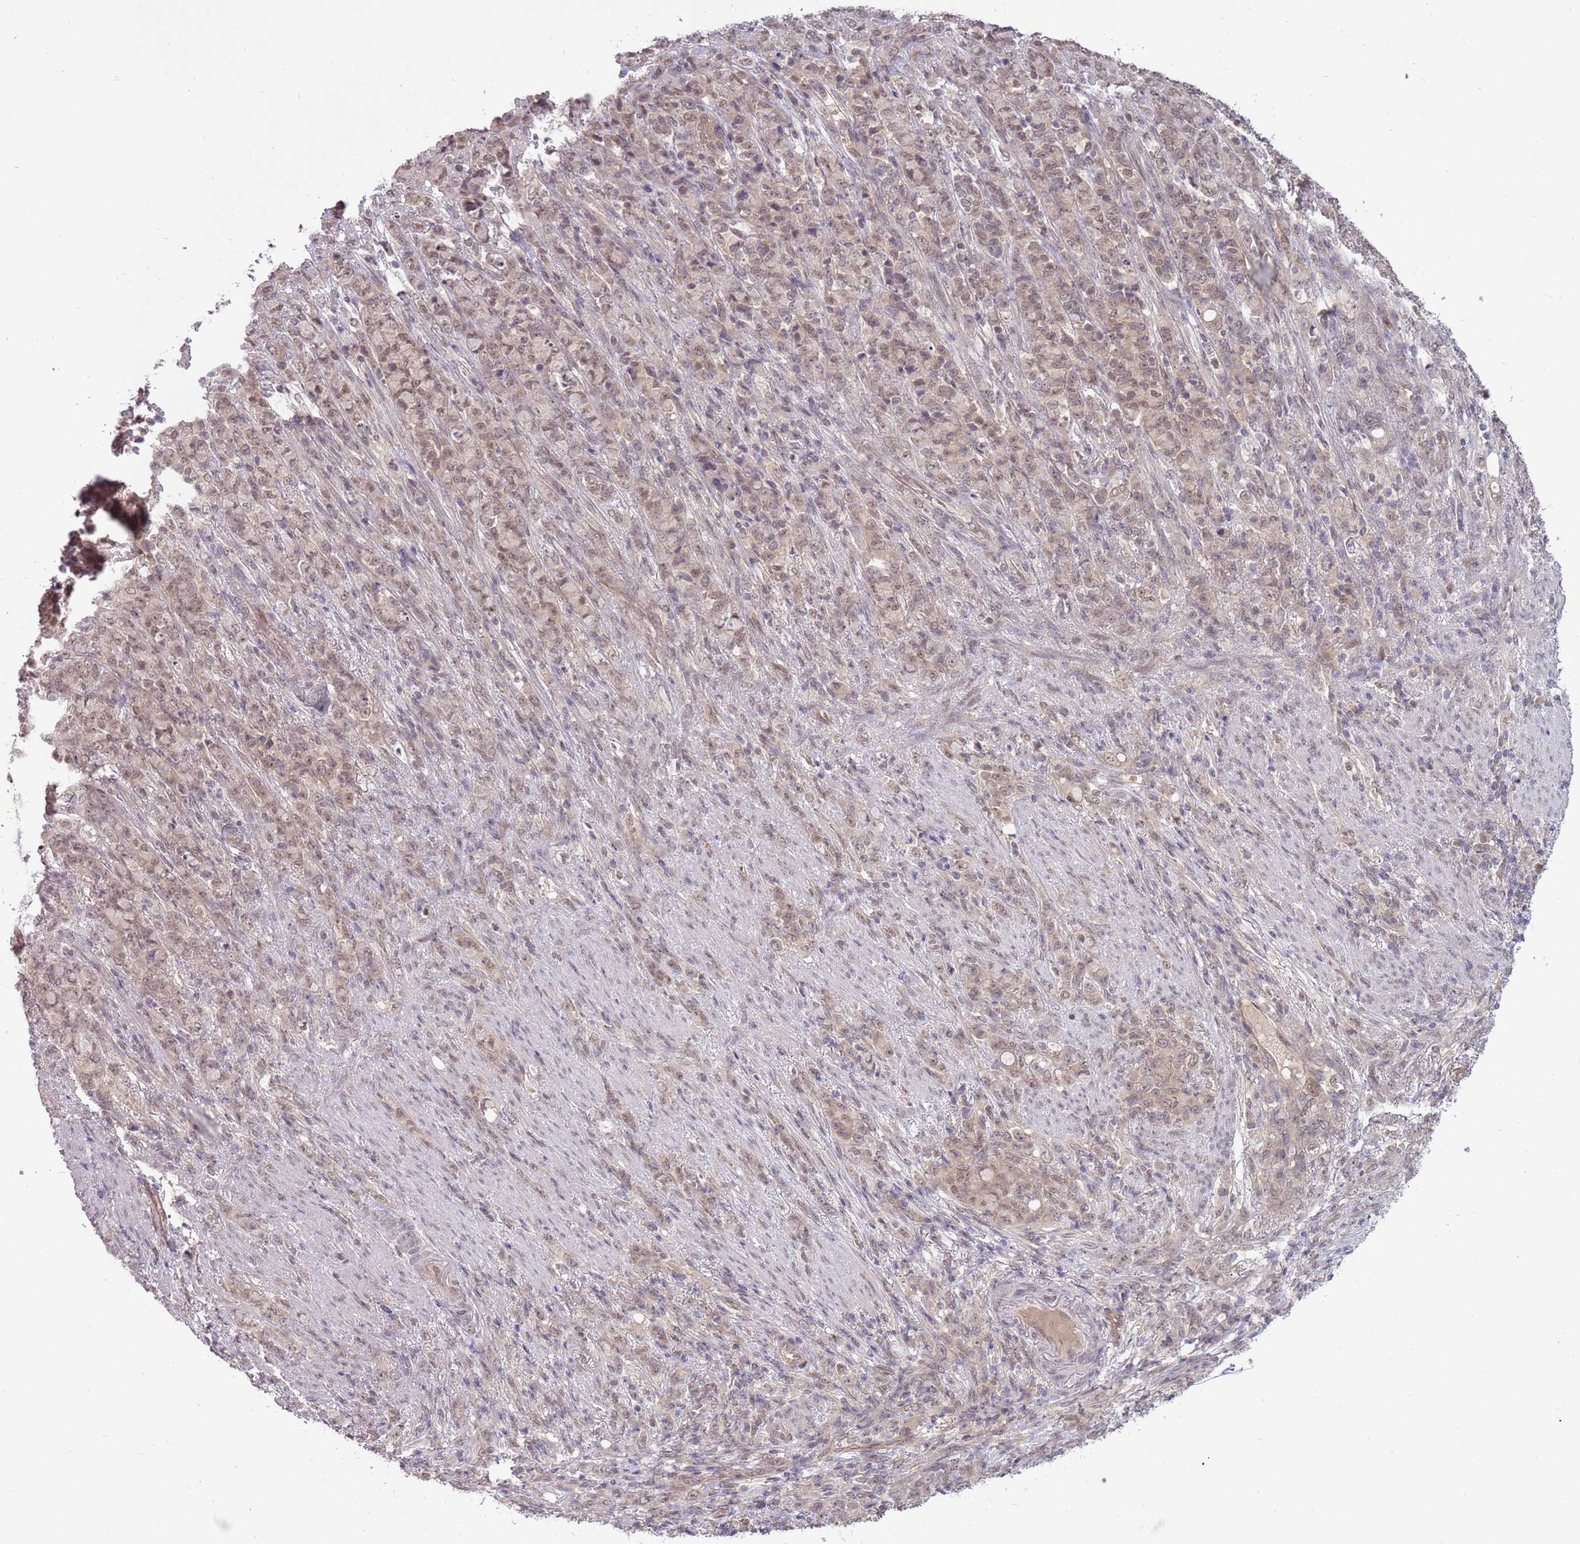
{"staining": {"intensity": "weak", "quantity": "<25%", "location": "nuclear"}, "tissue": "stomach cancer", "cell_type": "Tumor cells", "image_type": "cancer", "snomed": [{"axis": "morphology", "description": "Adenocarcinoma, NOS"}, {"axis": "topography", "description": "Stomach"}], "caption": "A high-resolution photomicrograph shows immunohistochemistry (IHC) staining of adenocarcinoma (stomach), which demonstrates no significant expression in tumor cells. (Brightfield microscopy of DAB (3,3'-diaminobenzidine) immunohistochemistry (IHC) at high magnification).", "gene": "ADAMTS3", "patient": {"sex": "female", "age": 79}}